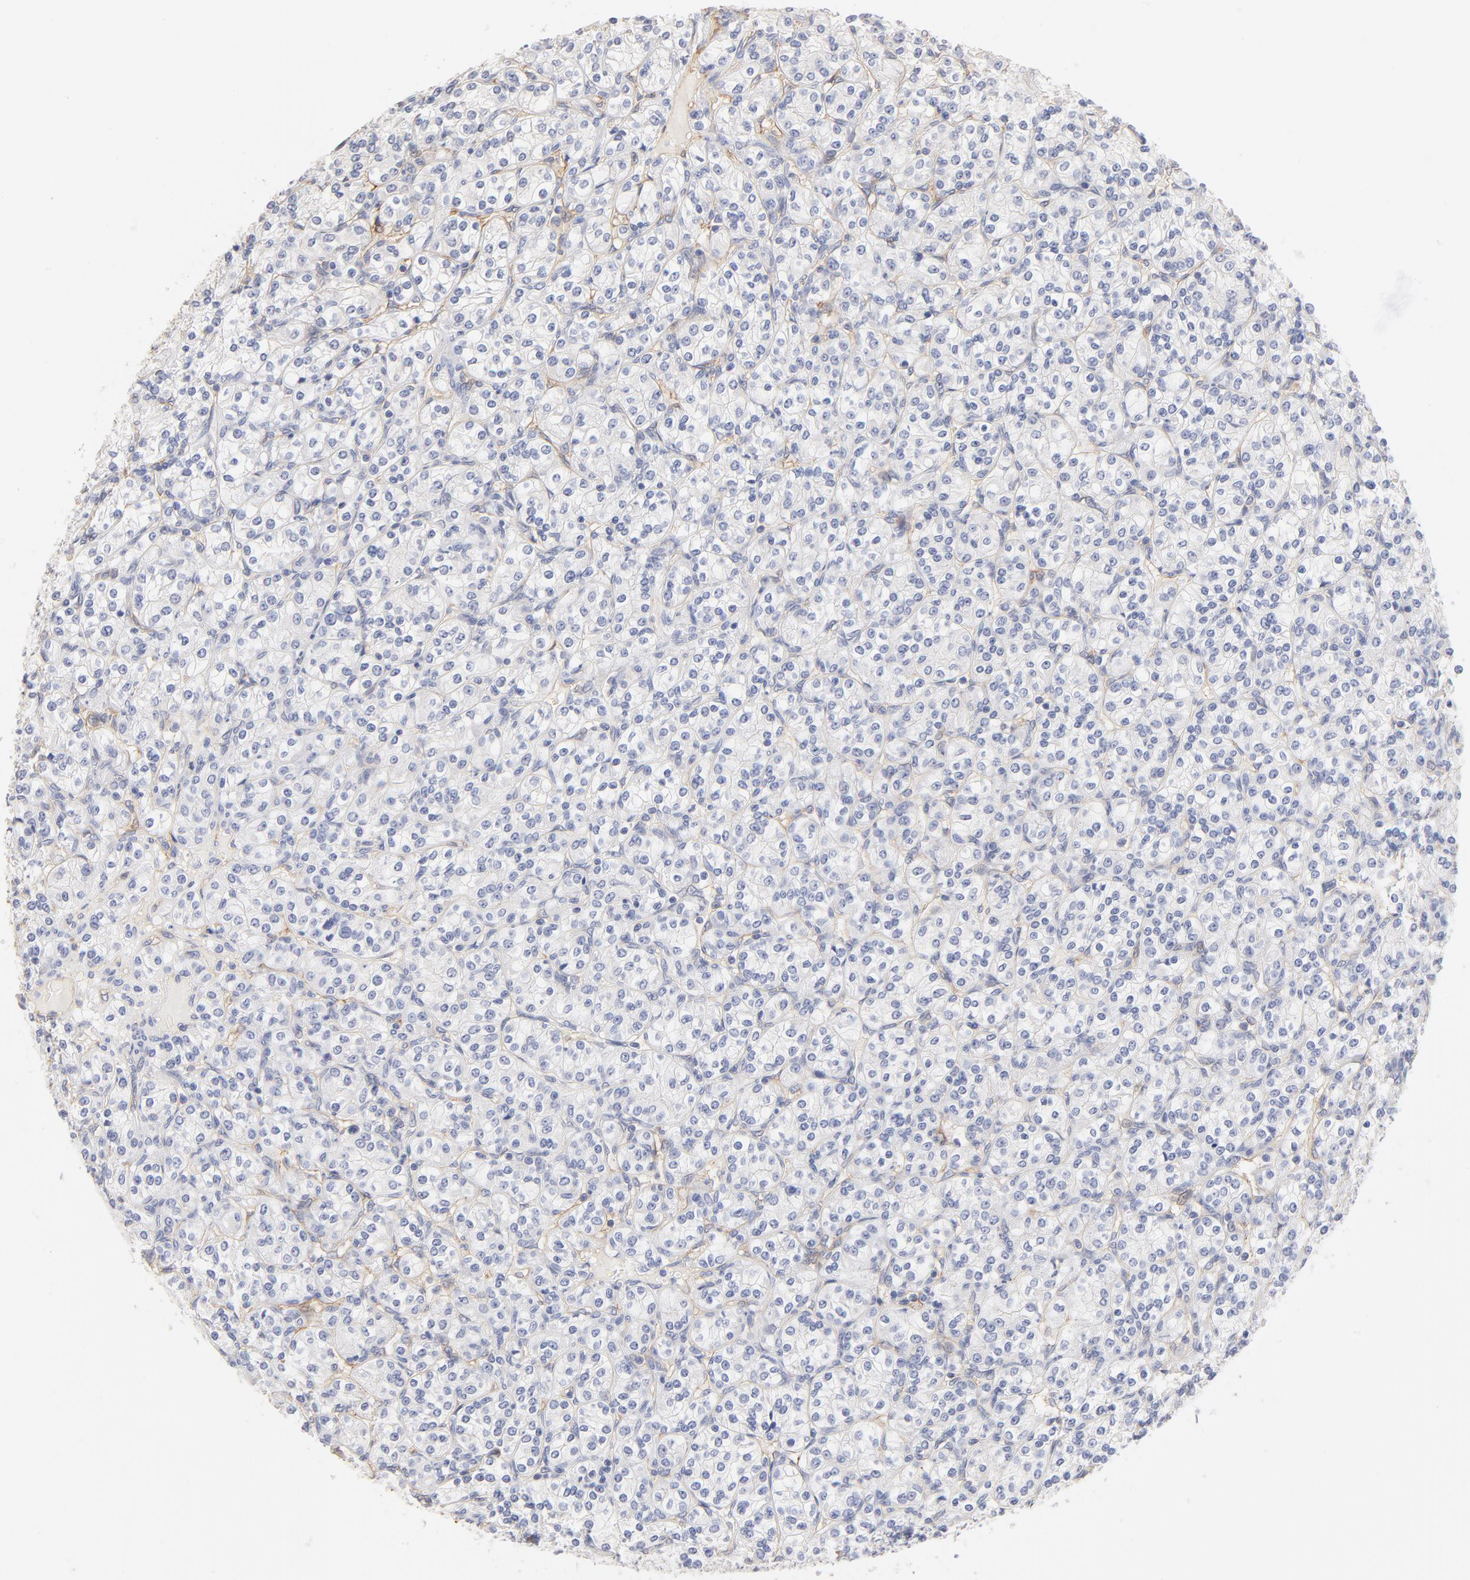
{"staining": {"intensity": "negative", "quantity": "none", "location": "none"}, "tissue": "renal cancer", "cell_type": "Tumor cells", "image_type": "cancer", "snomed": [{"axis": "morphology", "description": "Adenocarcinoma, NOS"}, {"axis": "topography", "description": "Kidney"}], "caption": "An image of human renal adenocarcinoma is negative for staining in tumor cells.", "gene": "ITGA8", "patient": {"sex": "male", "age": 77}}